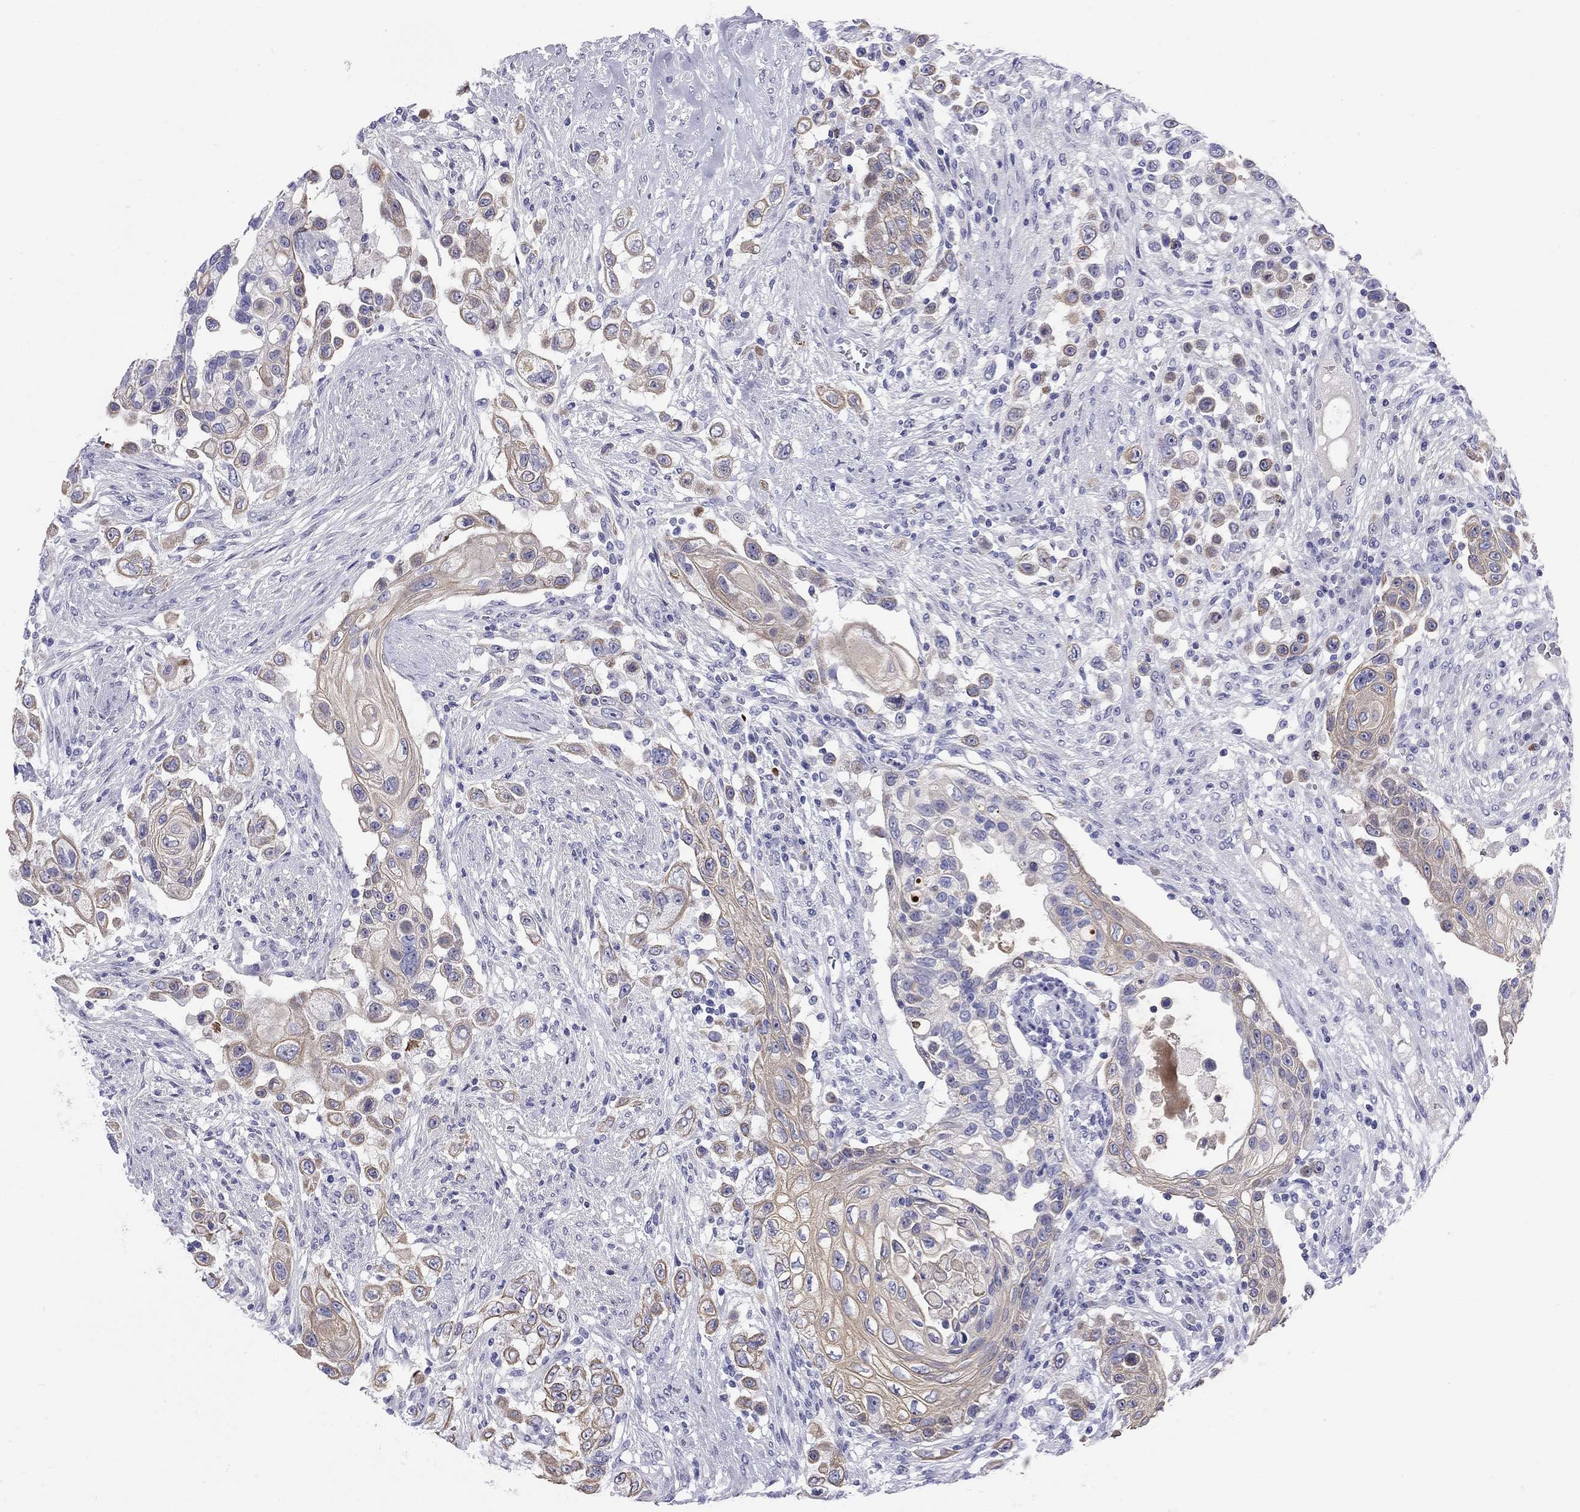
{"staining": {"intensity": "moderate", "quantity": "25%-75%", "location": "cytoplasmic/membranous"}, "tissue": "urothelial cancer", "cell_type": "Tumor cells", "image_type": "cancer", "snomed": [{"axis": "morphology", "description": "Urothelial carcinoma, High grade"}, {"axis": "topography", "description": "Urinary bladder"}], "caption": "Immunohistochemistry (IHC) image of urothelial cancer stained for a protein (brown), which reveals medium levels of moderate cytoplasmic/membranous staining in about 25%-75% of tumor cells.", "gene": "CMYA5", "patient": {"sex": "female", "age": 56}}